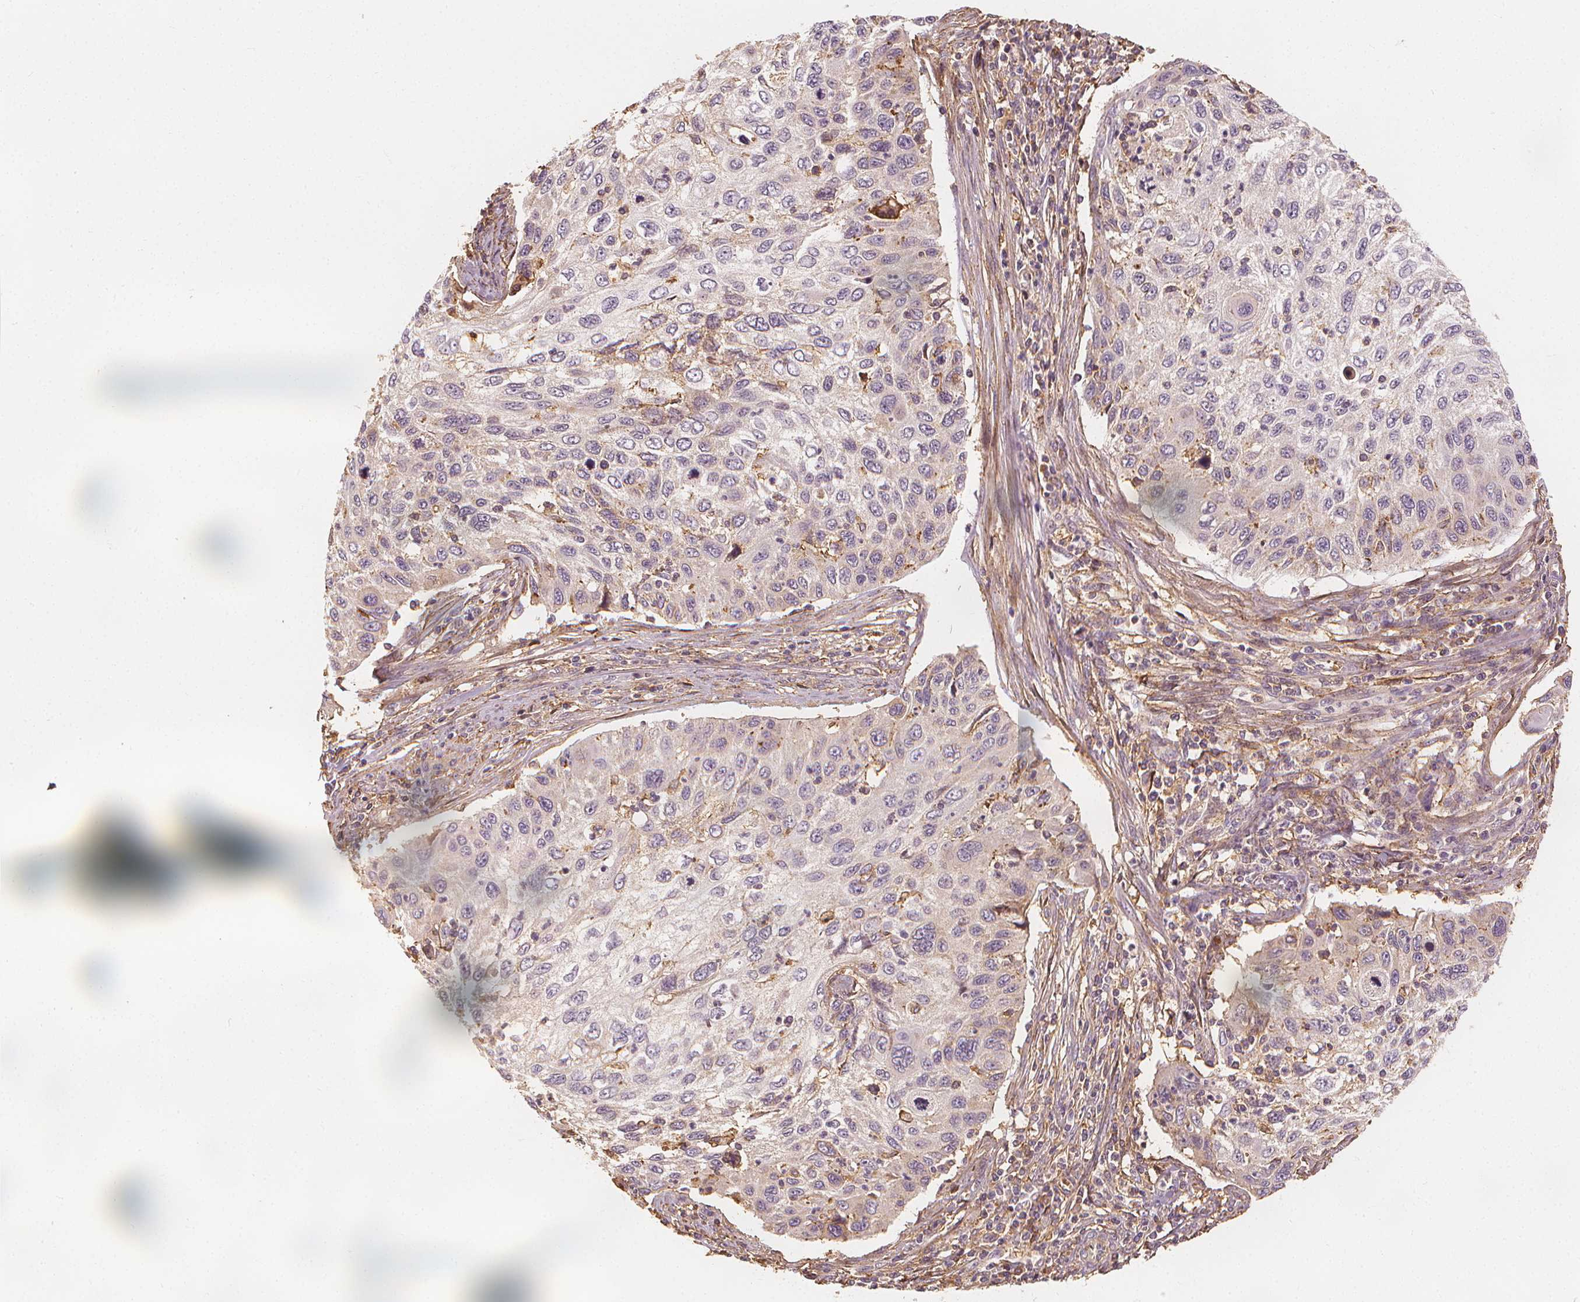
{"staining": {"intensity": "negative", "quantity": "none", "location": "none"}, "tissue": "cervical cancer", "cell_type": "Tumor cells", "image_type": "cancer", "snomed": [{"axis": "morphology", "description": "Squamous cell carcinoma, NOS"}, {"axis": "topography", "description": "Cervix"}], "caption": "This is a photomicrograph of immunohistochemistry (IHC) staining of squamous cell carcinoma (cervical), which shows no expression in tumor cells.", "gene": "ARHGAP26", "patient": {"sex": "female", "age": 70}}